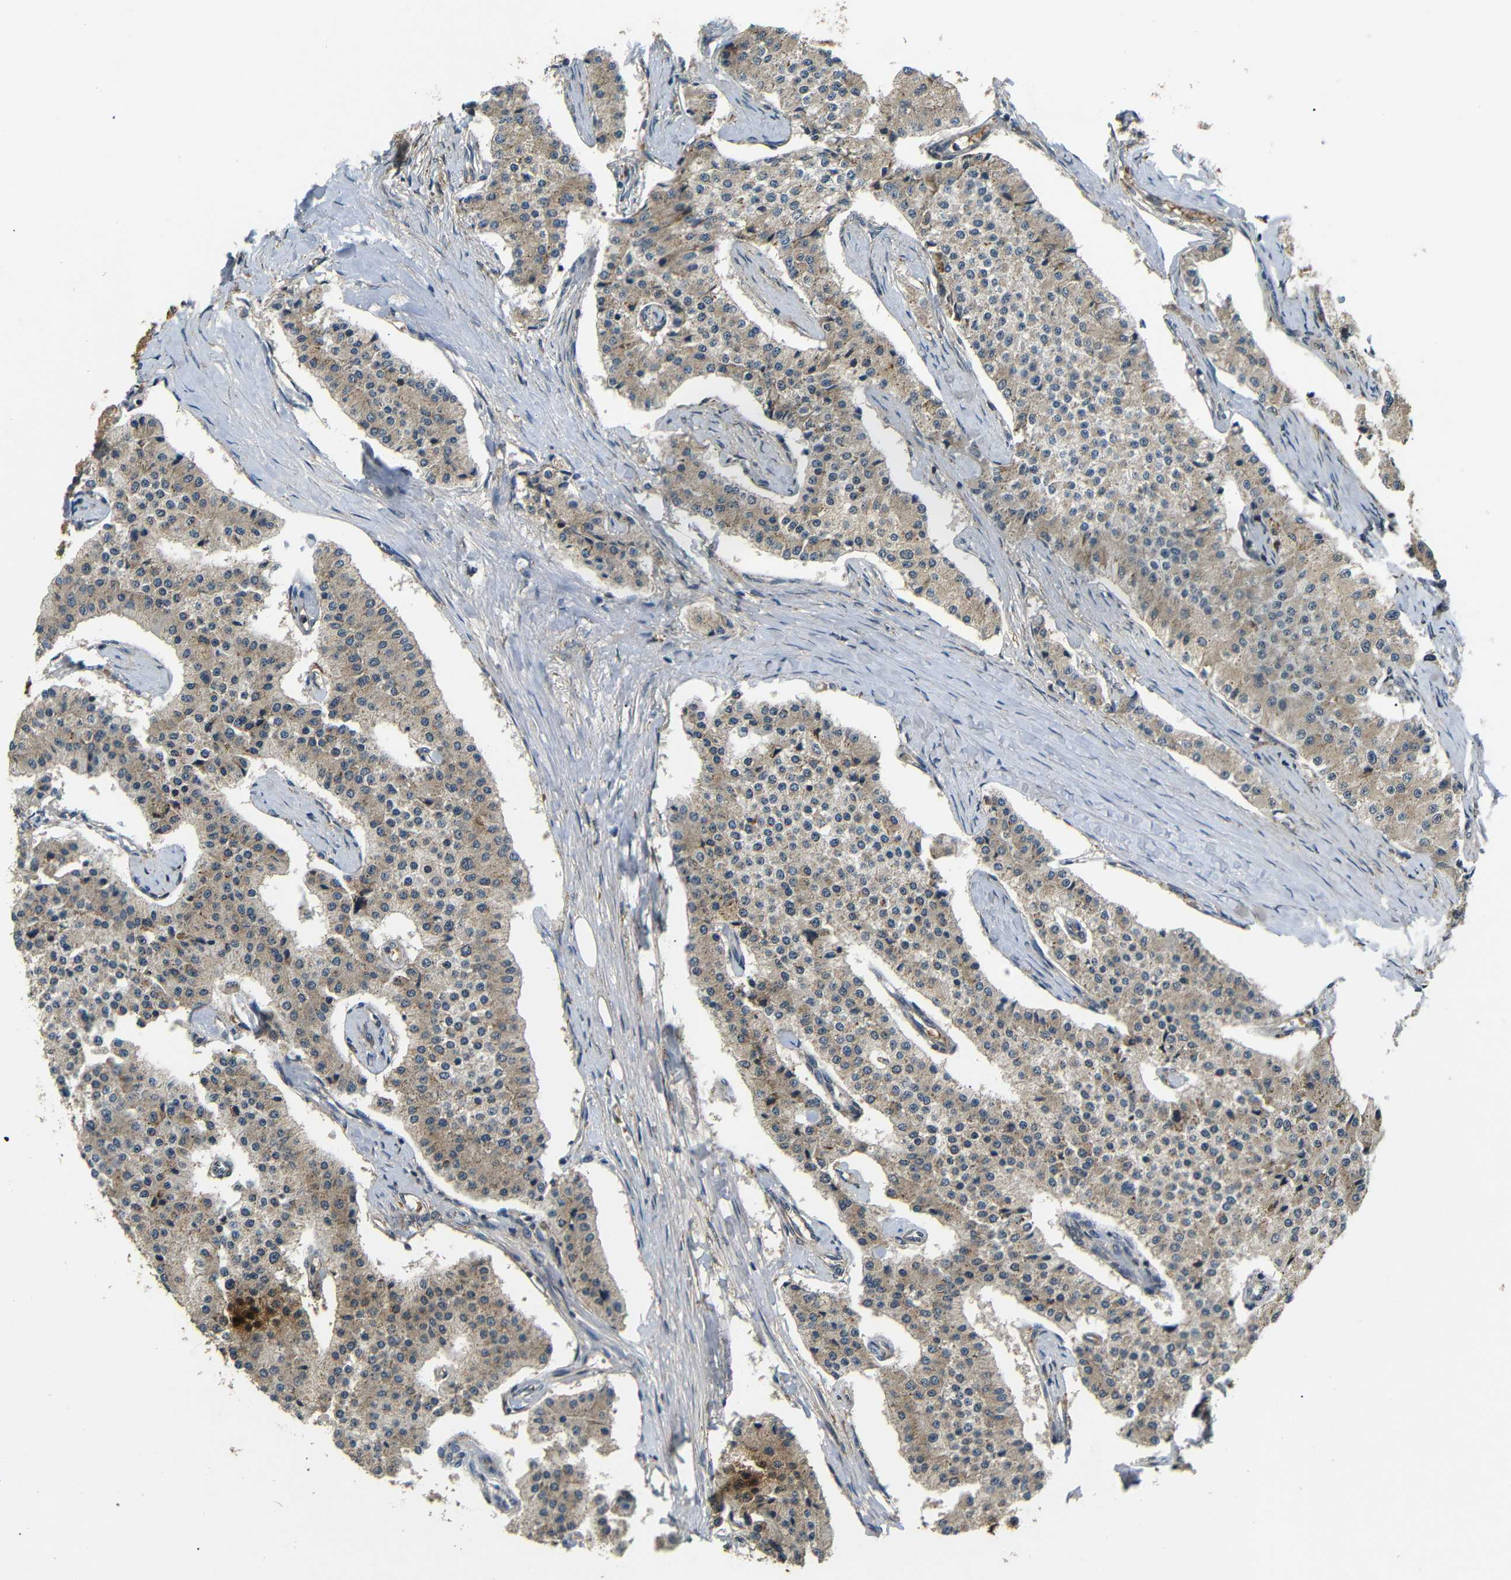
{"staining": {"intensity": "weak", "quantity": ">75%", "location": "cytoplasmic/membranous"}, "tissue": "carcinoid", "cell_type": "Tumor cells", "image_type": "cancer", "snomed": [{"axis": "morphology", "description": "Carcinoid, malignant, NOS"}, {"axis": "topography", "description": "Colon"}], "caption": "This histopathology image reveals immunohistochemistry (IHC) staining of human carcinoid (malignant), with low weak cytoplasmic/membranous expression in approximately >75% of tumor cells.", "gene": "EPHB2", "patient": {"sex": "female", "age": 52}}